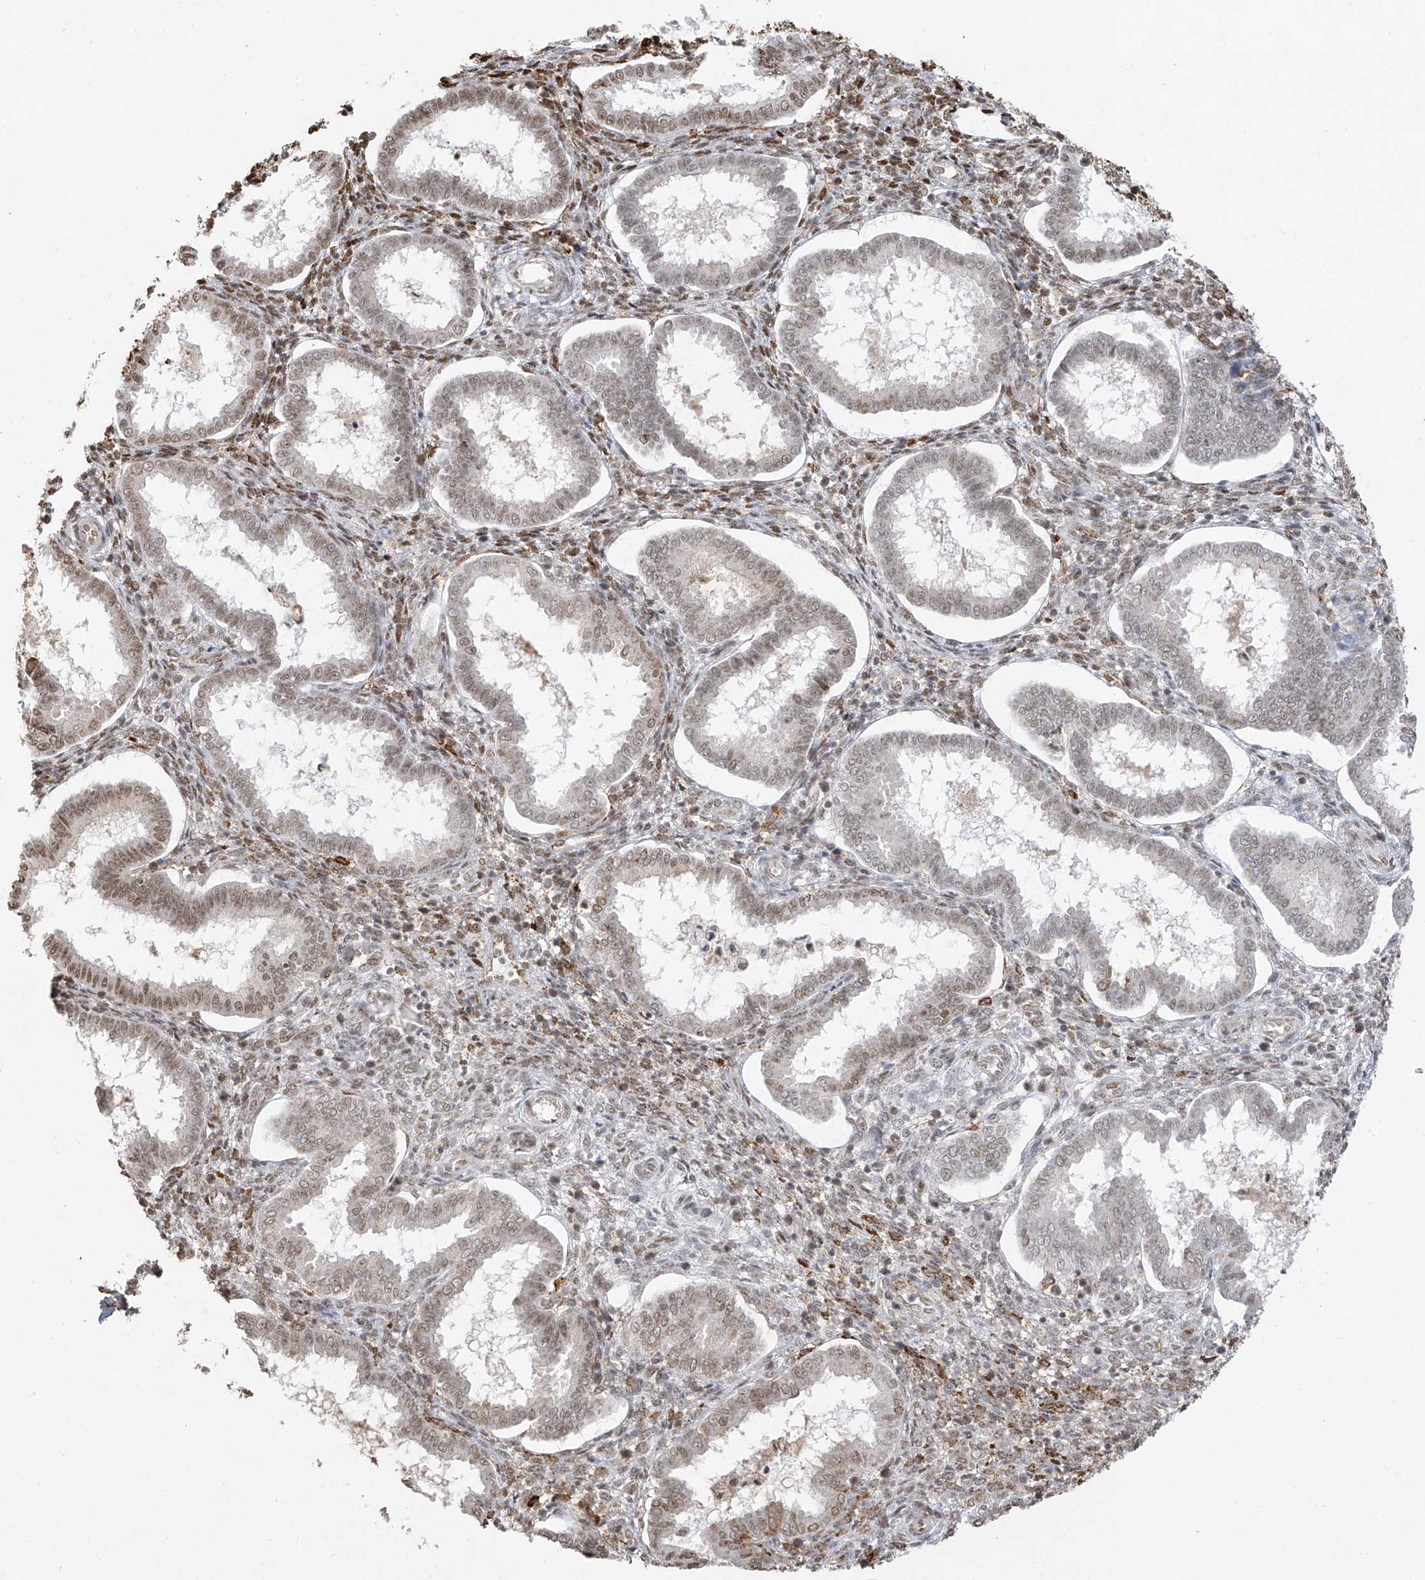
{"staining": {"intensity": "moderate", "quantity": ">75%", "location": "nuclear"}, "tissue": "endometrium", "cell_type": "Cells in endometrial stroma", "image_type": "normal", "snomed": [{"axis": "morphology", "description": "Normal tissue, NOS"}, {"axis": "topography", "description": "Endometrium"}], "caption": "Immunohistochemistry micrograph of unremarkable human endometrium stained for a protein (brown), which shows medium levels of moderate nuclear expression in about >75% of cells in endometrial stroma.", "gene": "ATRIP", "patient": {"sex": "female", "age": 24}}